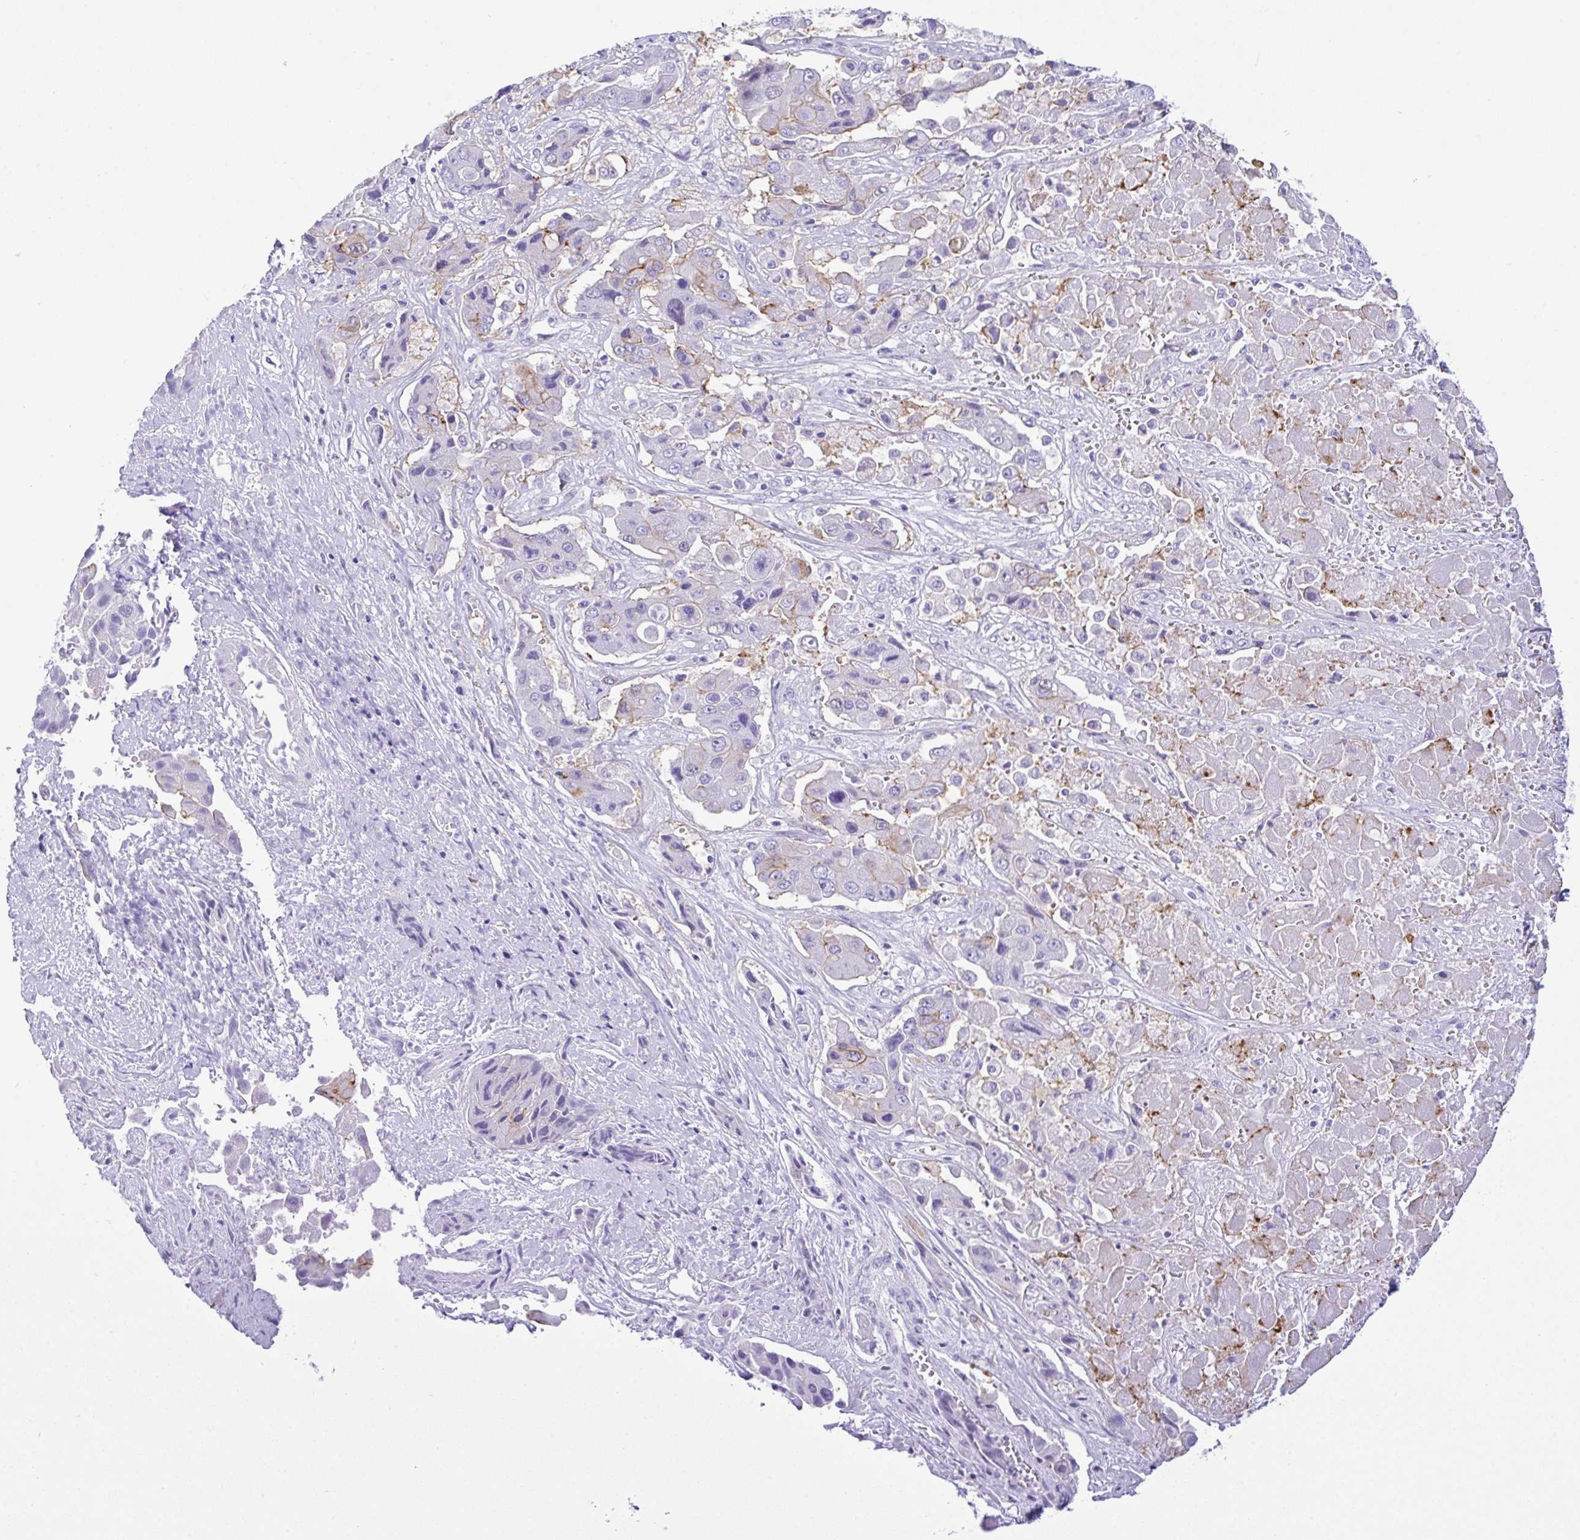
{"staining": {"intensity": "moderate", "quantity": "25%-75%", "location": "cytoplasmic/membranous"}, "tissue": "liver cancer", "cell_type": "Tumor cells", "image_type": "cancer", "snomed": [{"axis": "morphology", "description": "Cholangiocarcinoma"}, {"axis": "topography", "description": "Liver"}], "caption": "High-power microscopy captured an IHC image of cholangiocarcinoma (liver), revealing moderate cytoplasmic/membranous positivity in about 25%-75% of tumor cells. Ihc stains the protein in brown and the nuclei are stained blue.", "gene": "RRM2", "patient": {"sex": "male", "age": 67}}